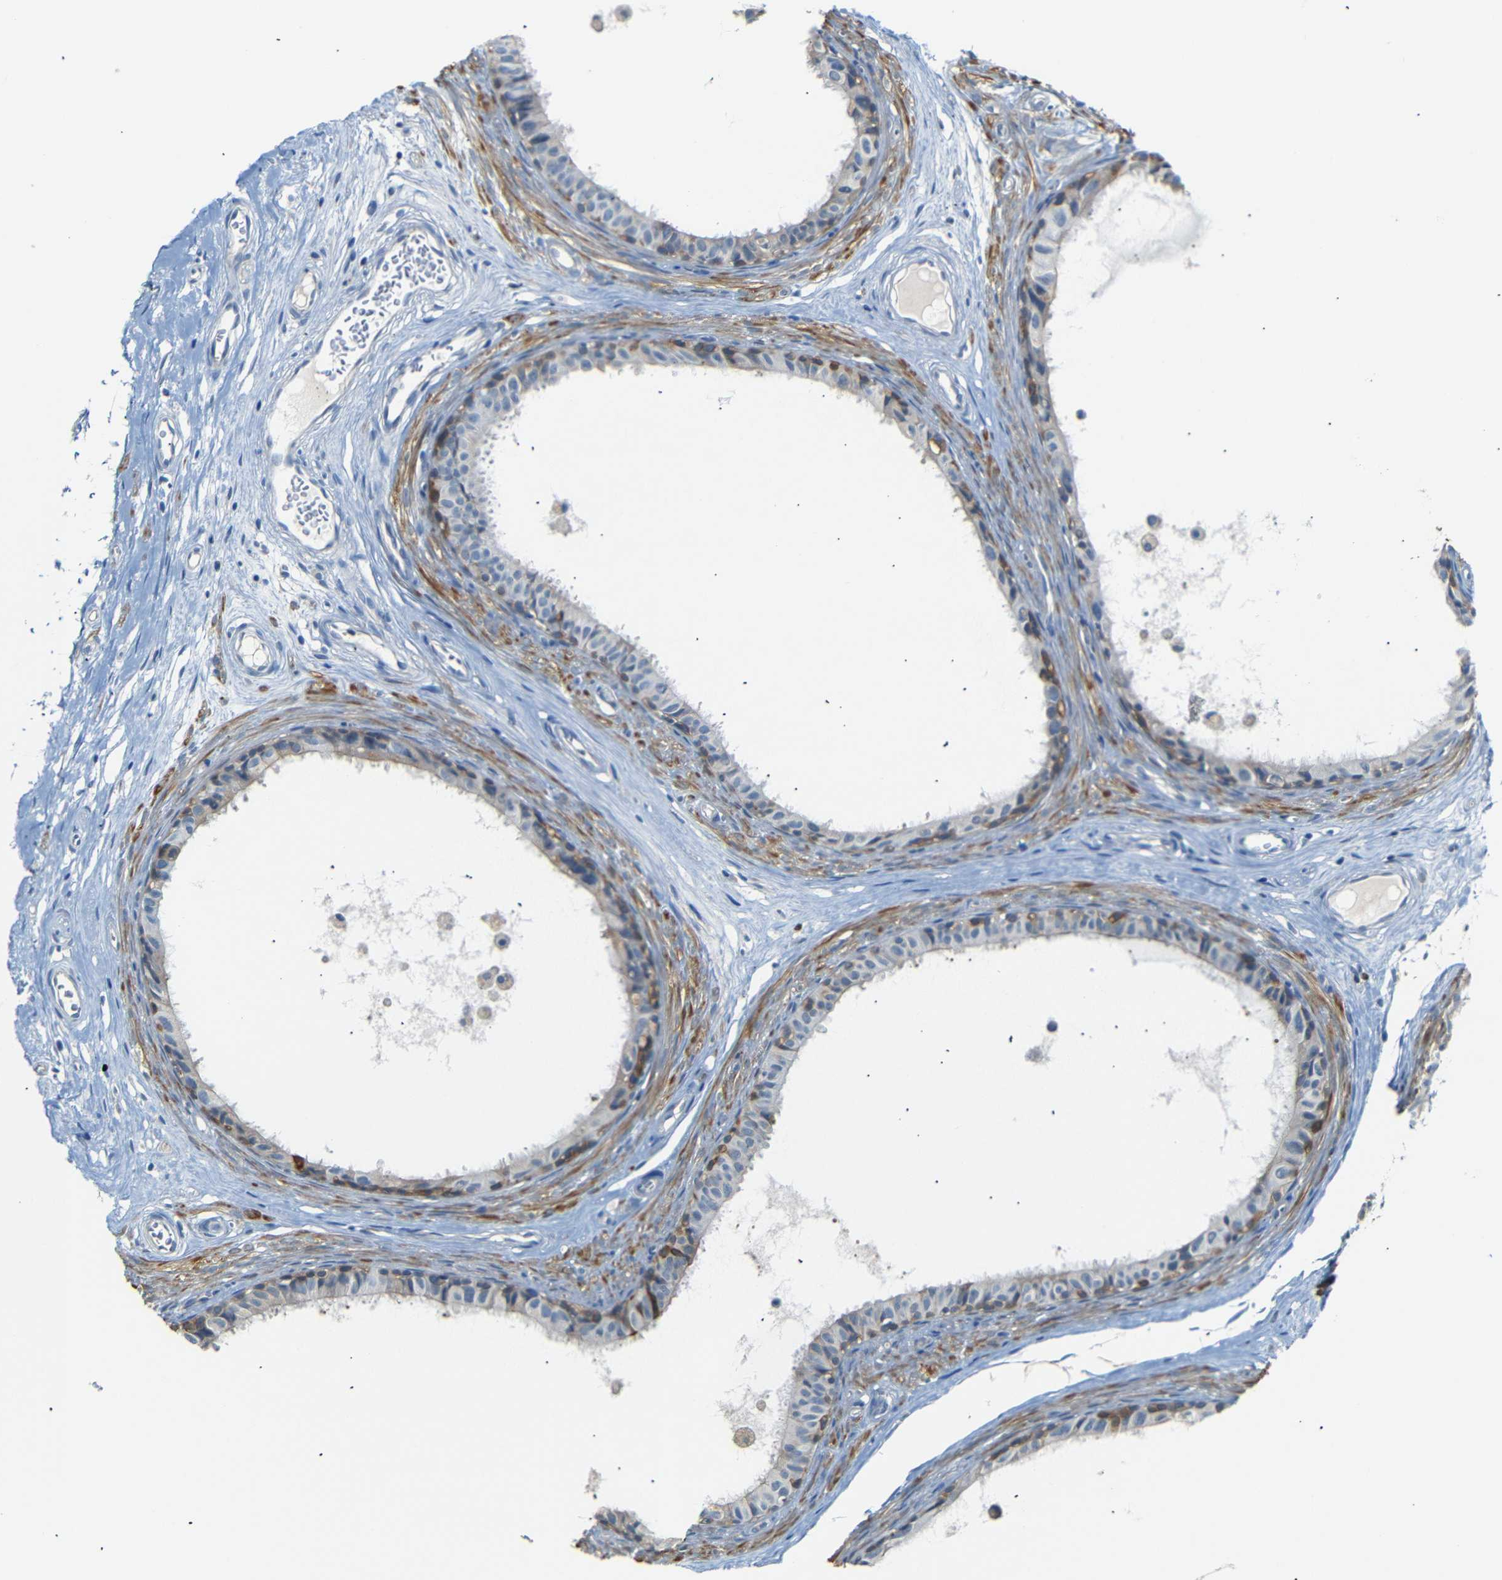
{"staining": {"intensity": "moderate", "quantity": "25%-75%", "location": "cytoplasmic/membranous"}, "tissue": "epididymis", "cell_type": "Glandular cells", "image_type": "normal", "snomed": [{"axis": "morphology", "description": "Normal tissue, NOS"}, {"axis": "morphology", "description": "Inflammation, NOS"}, {"axis": "topography", "description": "Epididymis"}], "caption": "Immunohistochemistry micrograph of unremarkable human epididymis stained for a protein (brown), which reveals medium levels of moderate cytoplasmic/membranous positivity in approximately 25%-75% of glandular cells.", "gene": "SFN", "patient": {"sex": "male", "age": 85}}